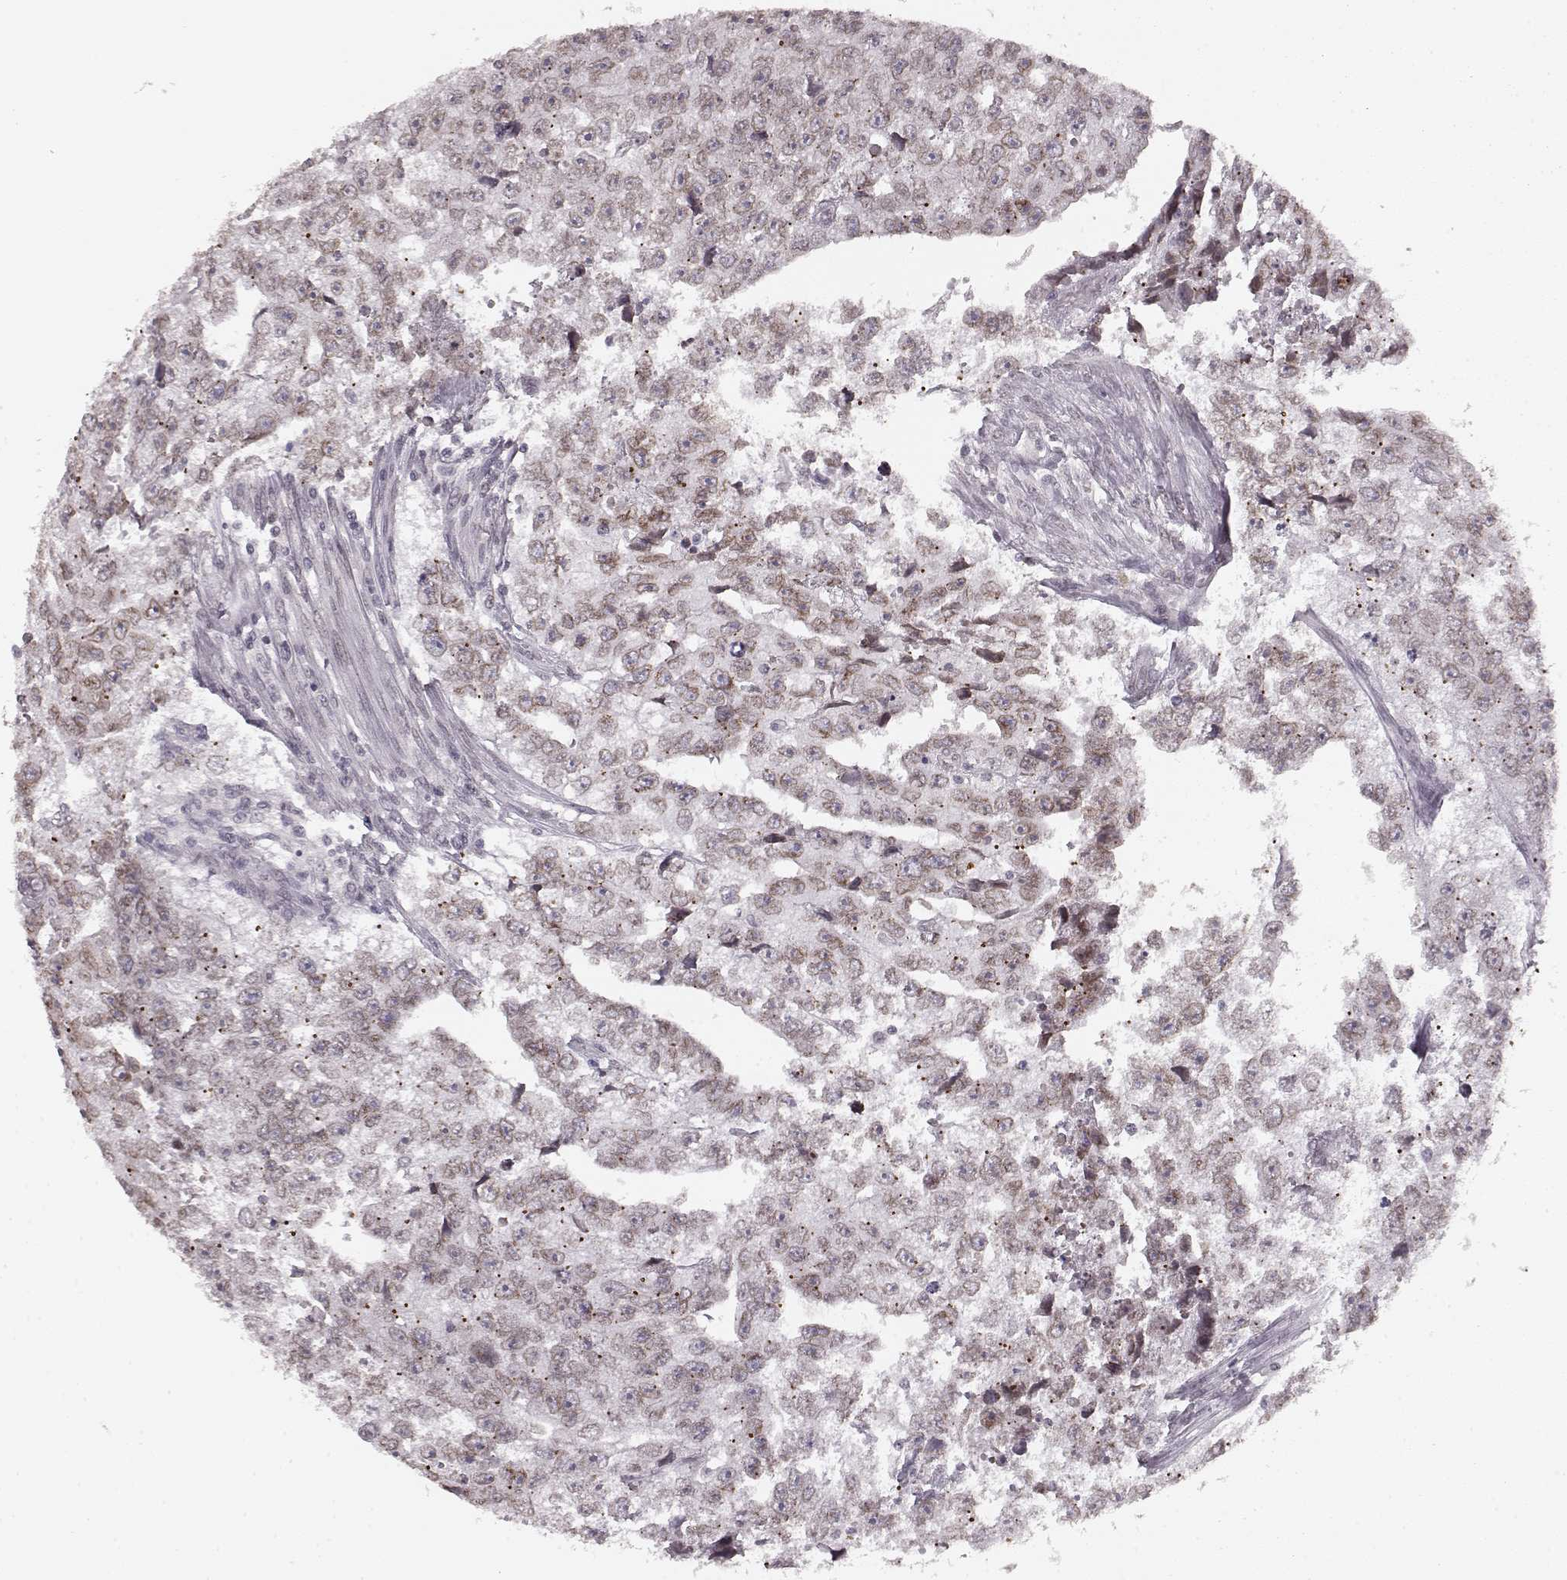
{"staining": {"intensity": "moderate", "quantity": "25%-75%", "location": "cytoplasmic/membranous,nuclear"}, "tissue": "testis cancer", "cell_type": "Tumor cells", "image_type": "cancer", "snomed": [{"axis": "morphology", "description": "Carcinoma, Embryonal, NOS"}, {"axis": "morphology", "description": "Teratoma, malignant, NOS"}, {"axis": "topography", "description": "Testis"}], "caption": "An immunohistochemistry (IHC) photomicrograph of neoplastic tissue is shown. Protein staining in brown labels moderate cytoplasmic/membranous and nuclear positivity in malignant teratoma (testis) within tumor cells.", "gene": "DCAF12", "patient": {"sex": "male", "age": 44}}